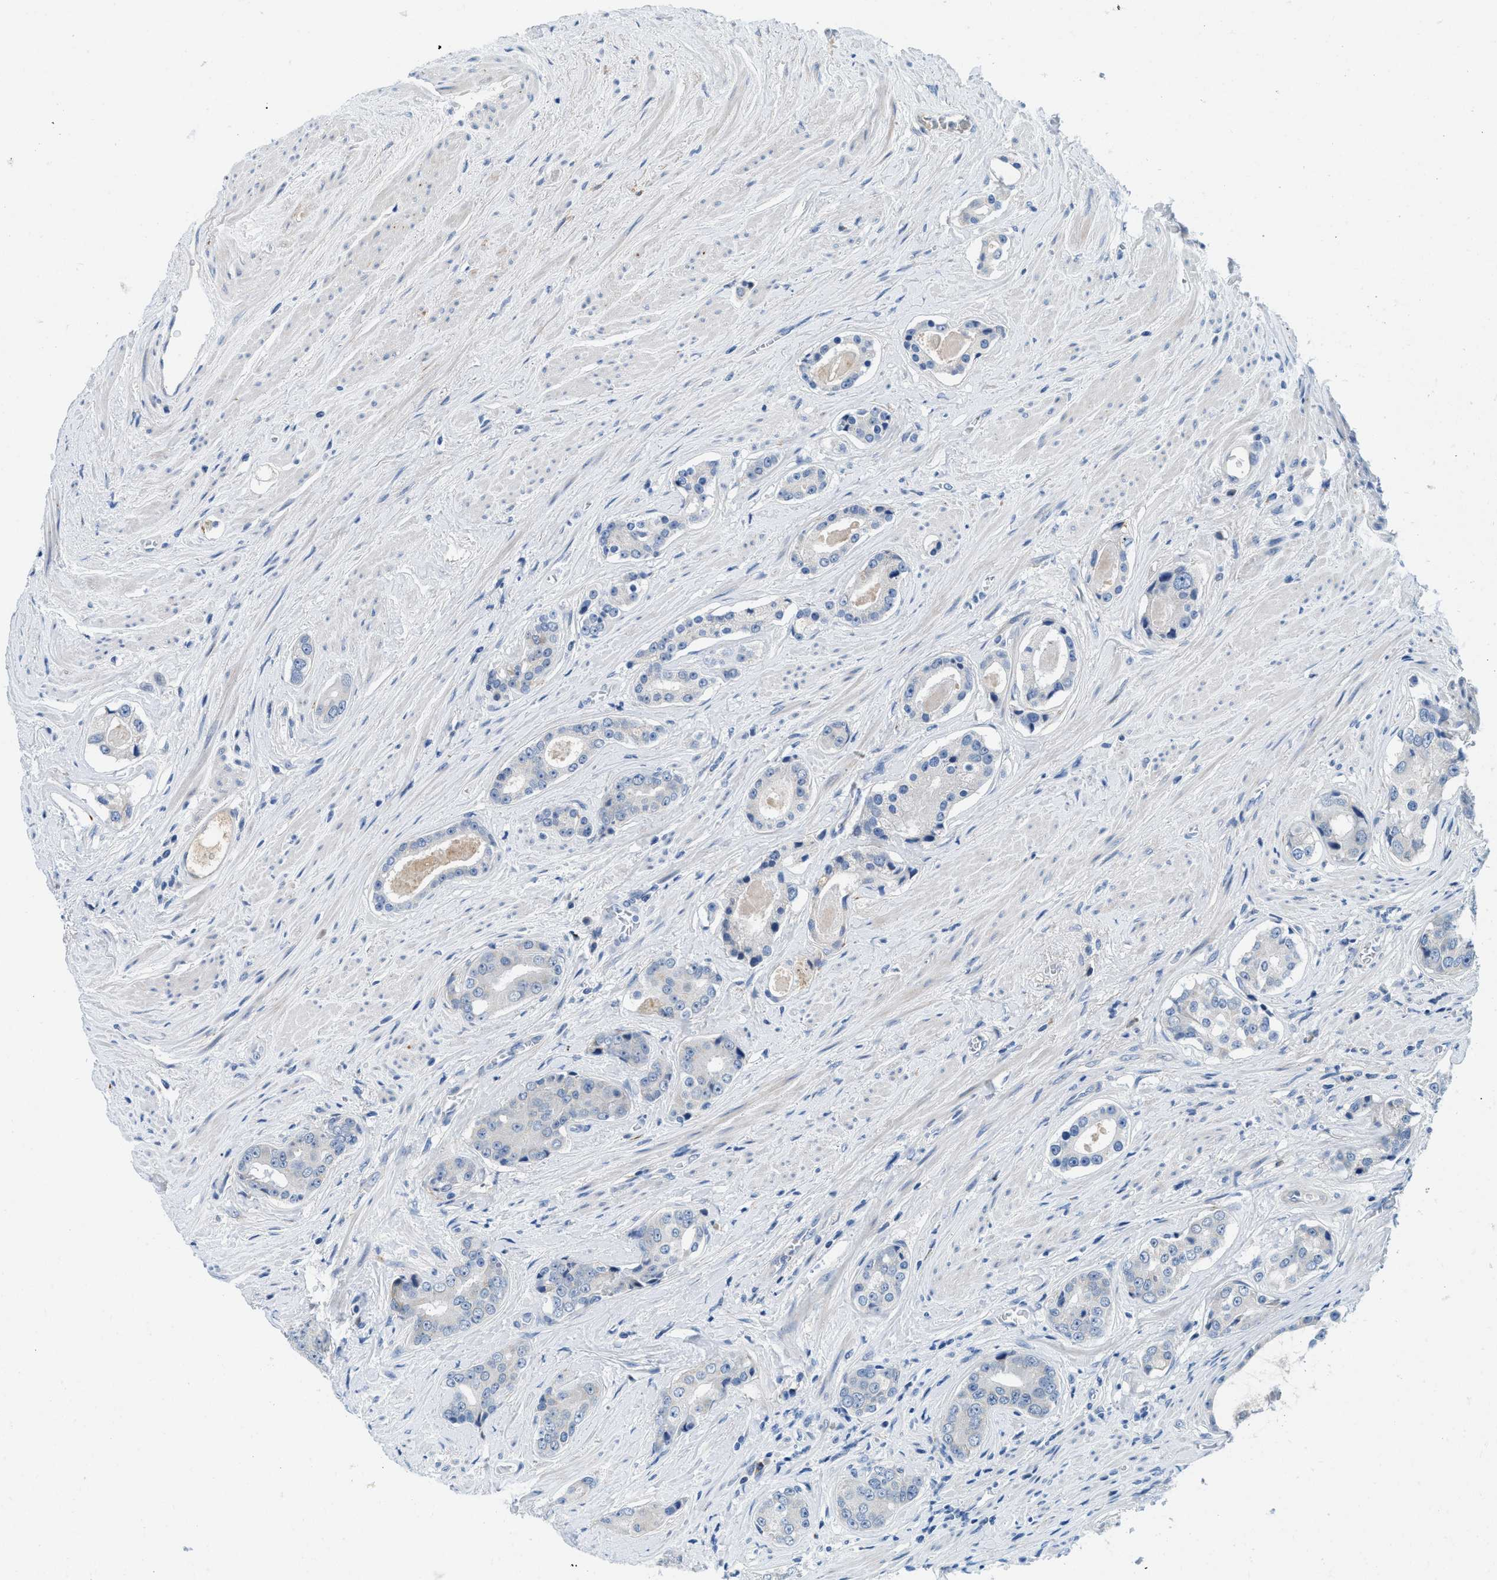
{"staining": {"intensity": "negative", "quantity": "none", "location": "none"}, "tissue": "prostate cancer", "cell_type": "Tumor cells", "image_type": "cancer", "snomed": [{"axis": "morphology", "description": "Adenocarcinoma, High grade"}, {"axis": "topography", "description": "Prostate"}], "caption": "High-grade adenocarcinoma (prostate) stained for a protein using IHC shows no expression tumor cells.", "gene": "TSPAN3", "patient": {"sex": "male", "age": 71}}